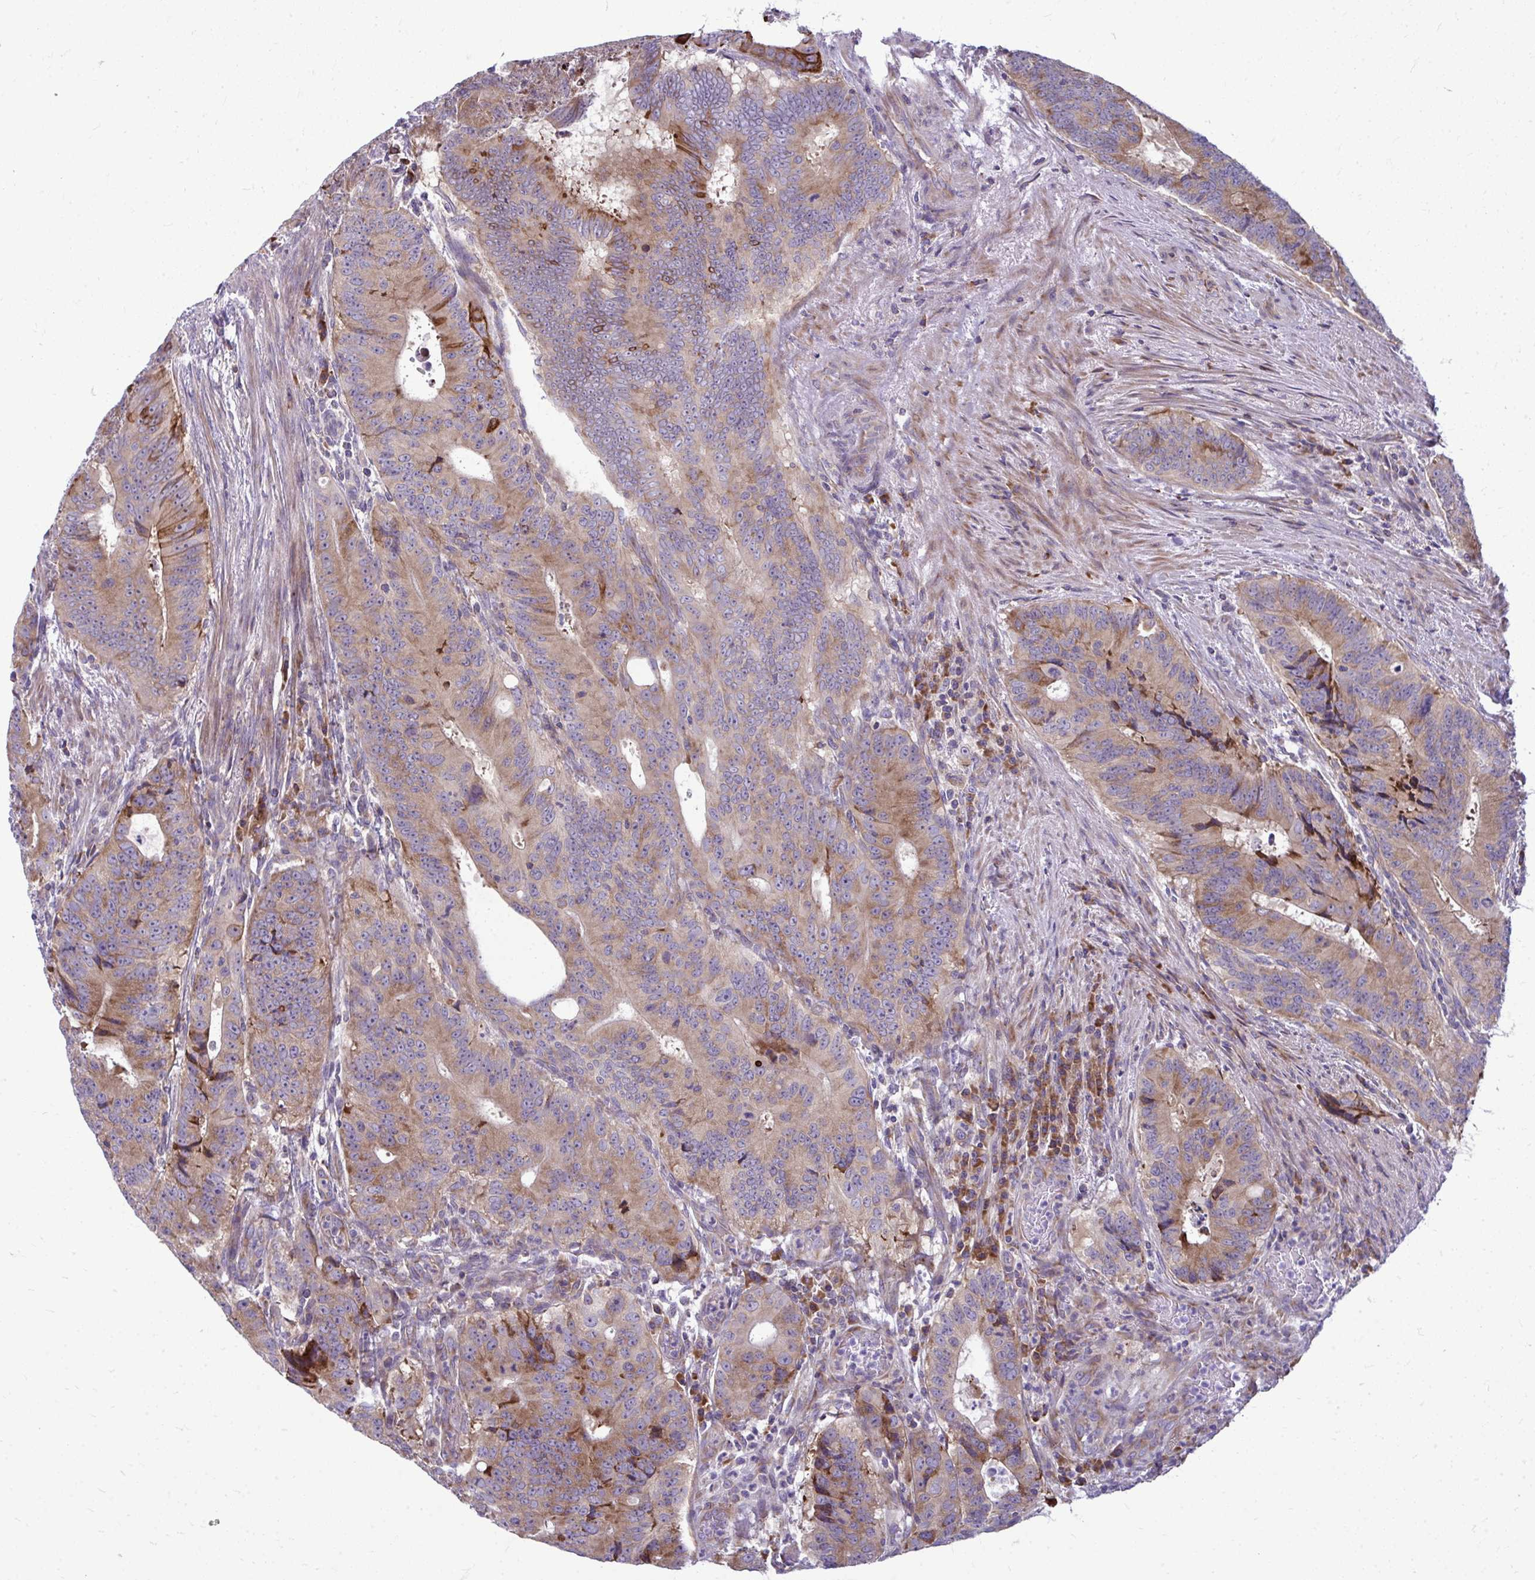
{"staining": {"intensity": "moderate", "quantity": ">75%", "location": "cytoplasmic/membranous"}, "tissue": "colorectal cancer", "cell_type": "Tumor cells", "image_type": "cancer", "snomed": [{"axis": "morphology", "description": "Adenocarcinoma, NOS"}, {"axis": "topography", "description": "Colon"}], "caption": "DAB immunohistochemical staining of human colorectal cancer reveals moderate cytoplasmic/membranous protein positivity in approximately >75% of tumor cells. The staining was performed using DAB to visualize the protein expression in brown, while the nuclei were stained in blue with hematoxylin (Magnification: 20x).", "gene": "GFPT2", "patient": {"sex": "male", "age": 62}}